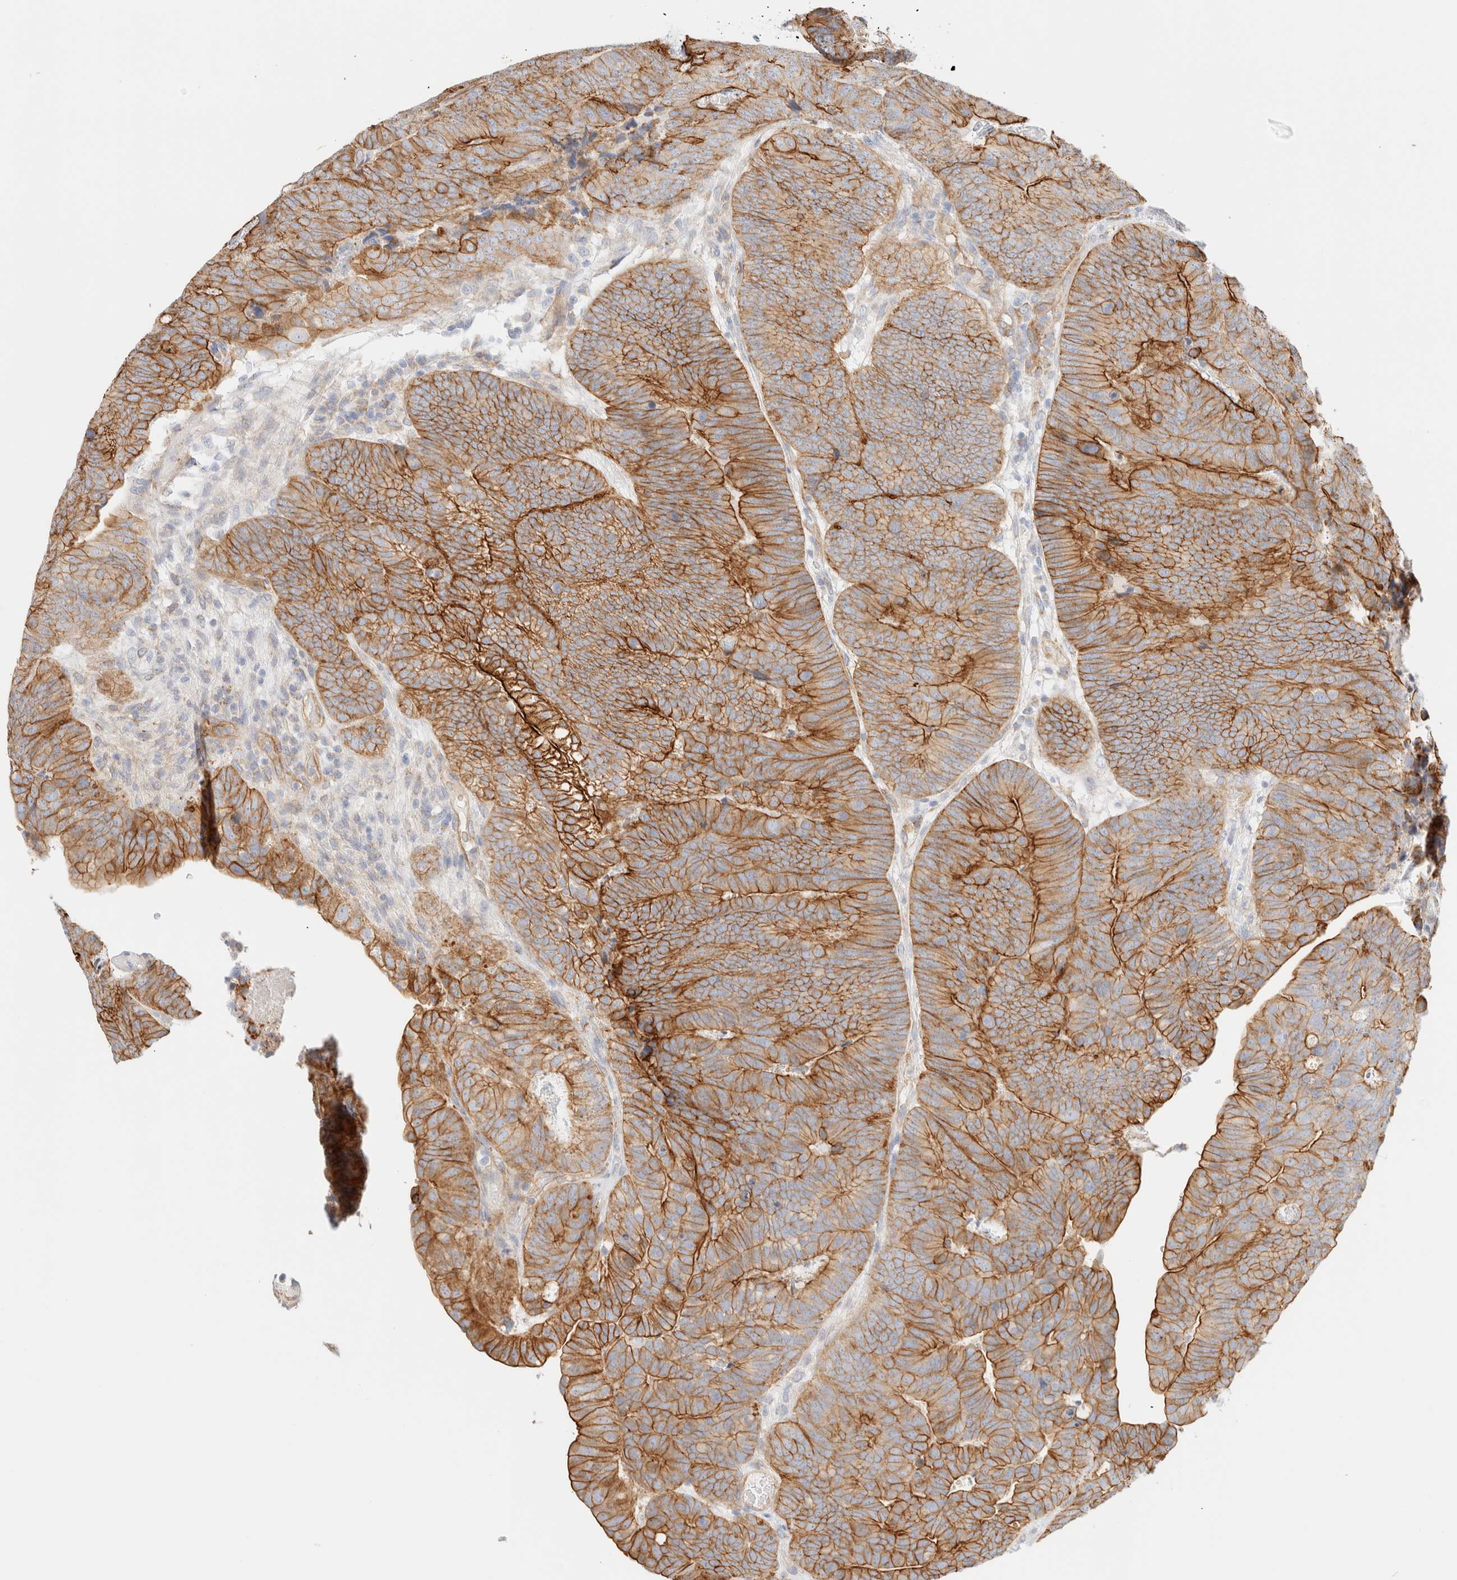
{"staining": {"intensity": "strong", "quantity": ">75%", "location": "cytoplasmic/membranous"}, "tissue": "colorectal cancer", "cell_type": "Tumor cells", "image_type": "cancer", "snomed": [{"axis": "morphology", "description": "Adenocarcinoma, NOS"}, {"axis": "topography", "description": "Colon"}], "caption": "Approximately >75% of tumor cells in adenocarcinoma (colorectal) display strong cytoplasmic/membranous protein expression as visualized by brown immunohistochemical staining.", "gene": "CYB5R4", "patient": {"sex": "female", "age": 67}}